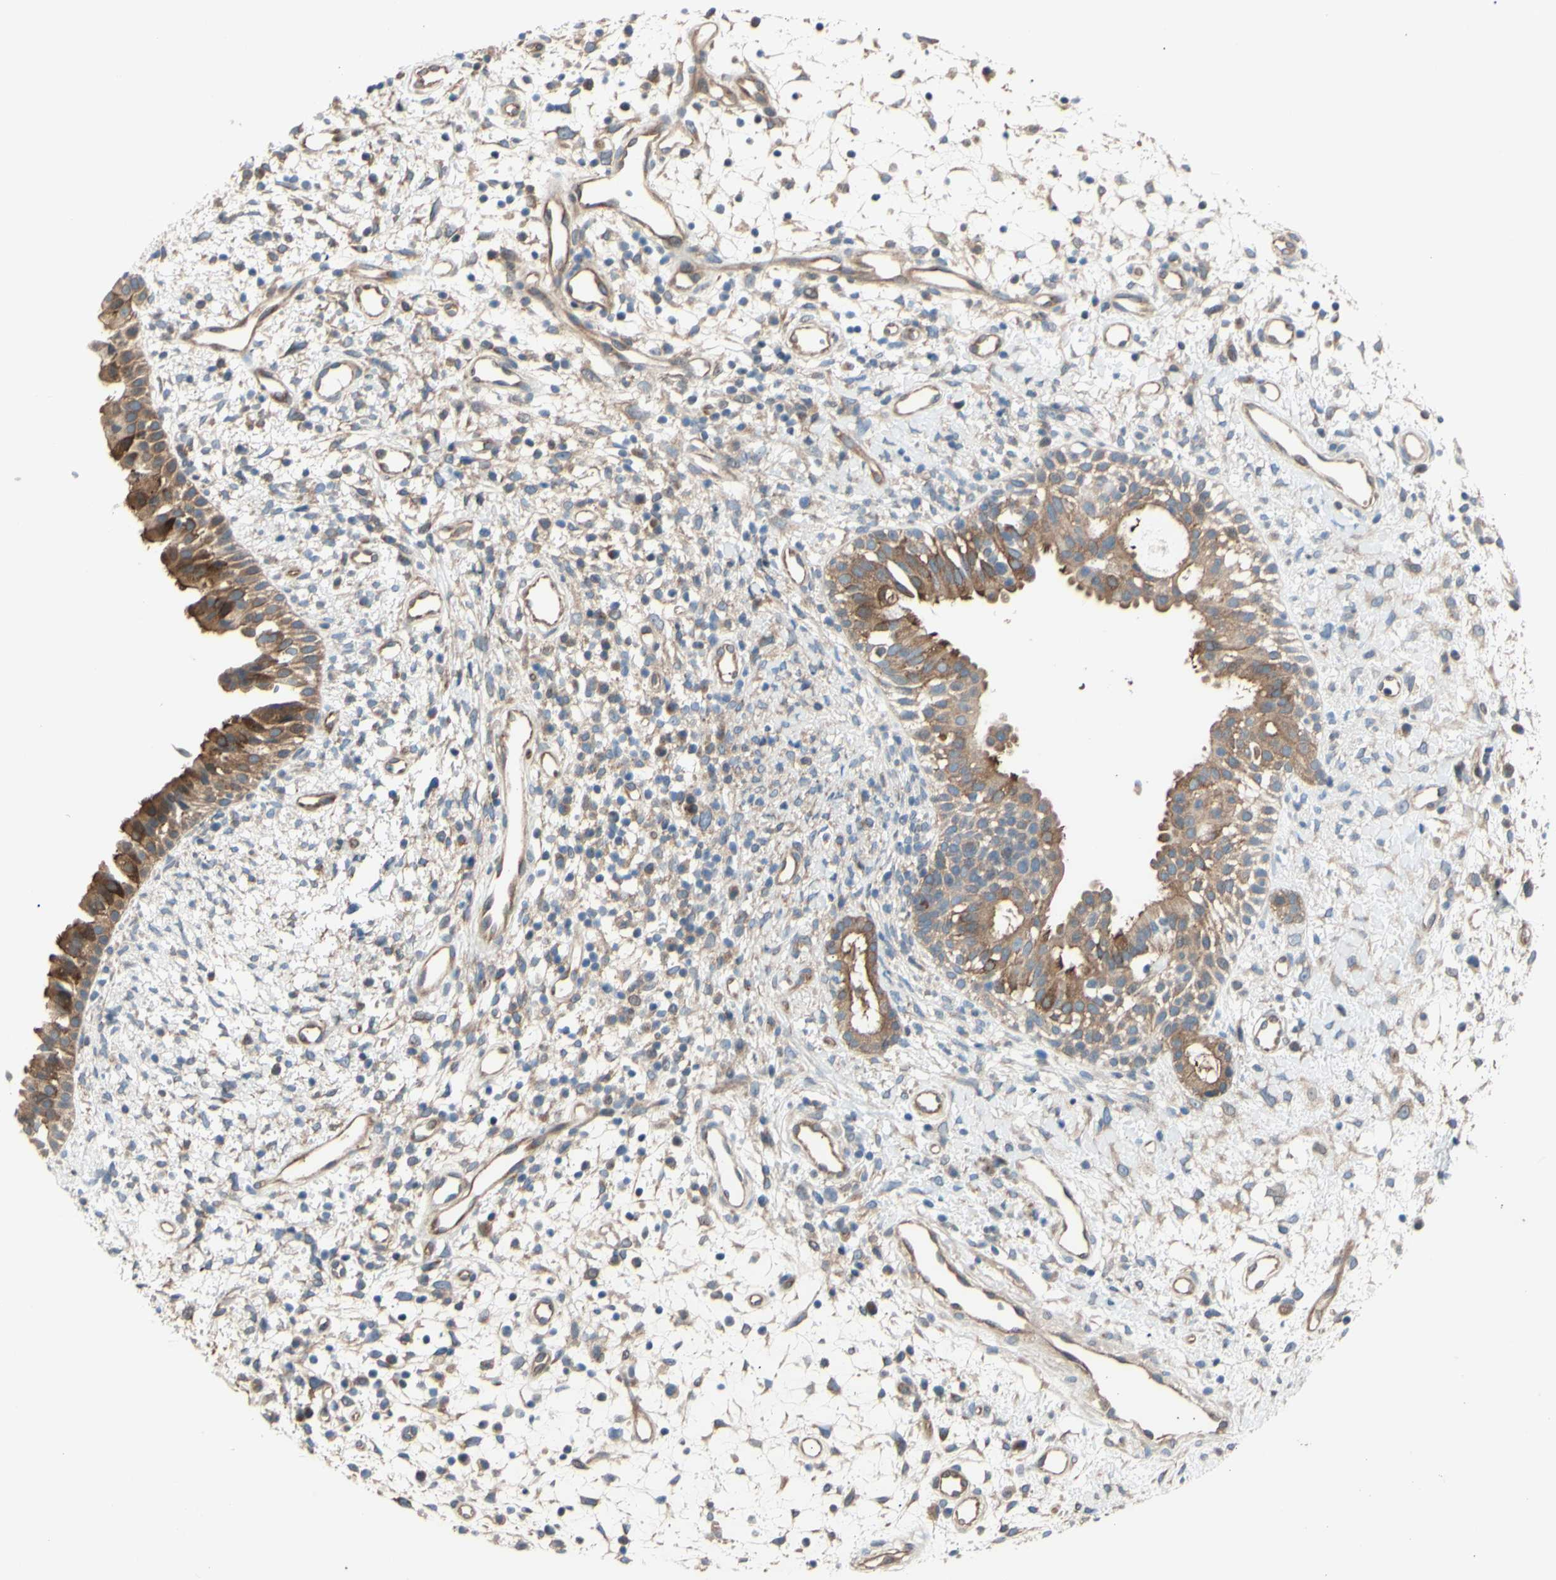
{"staining": {"intensity": "moderate", "quantity": ">75%", "location": "cytoplasmic/membranous"}, "tissue": "nasopharynx", "cell_type": "Respiratory epithelial cells", "image_type": "normal", "snomed": [{"axis": "morphology", "description": "Normal tissue, NOS"}, {"axis": "topography", "description": "Nasopharynx"}], "caption": "This histopathology image shows immunohistochemistry (IHC) staining of benign human nasopharynx, with medium moderate cytoplasmic/membranous staining in about >75% of respiratory epithelial cells.", "gene": "DYNLRB1", "patient": {"sex": "male", "age": 22}}